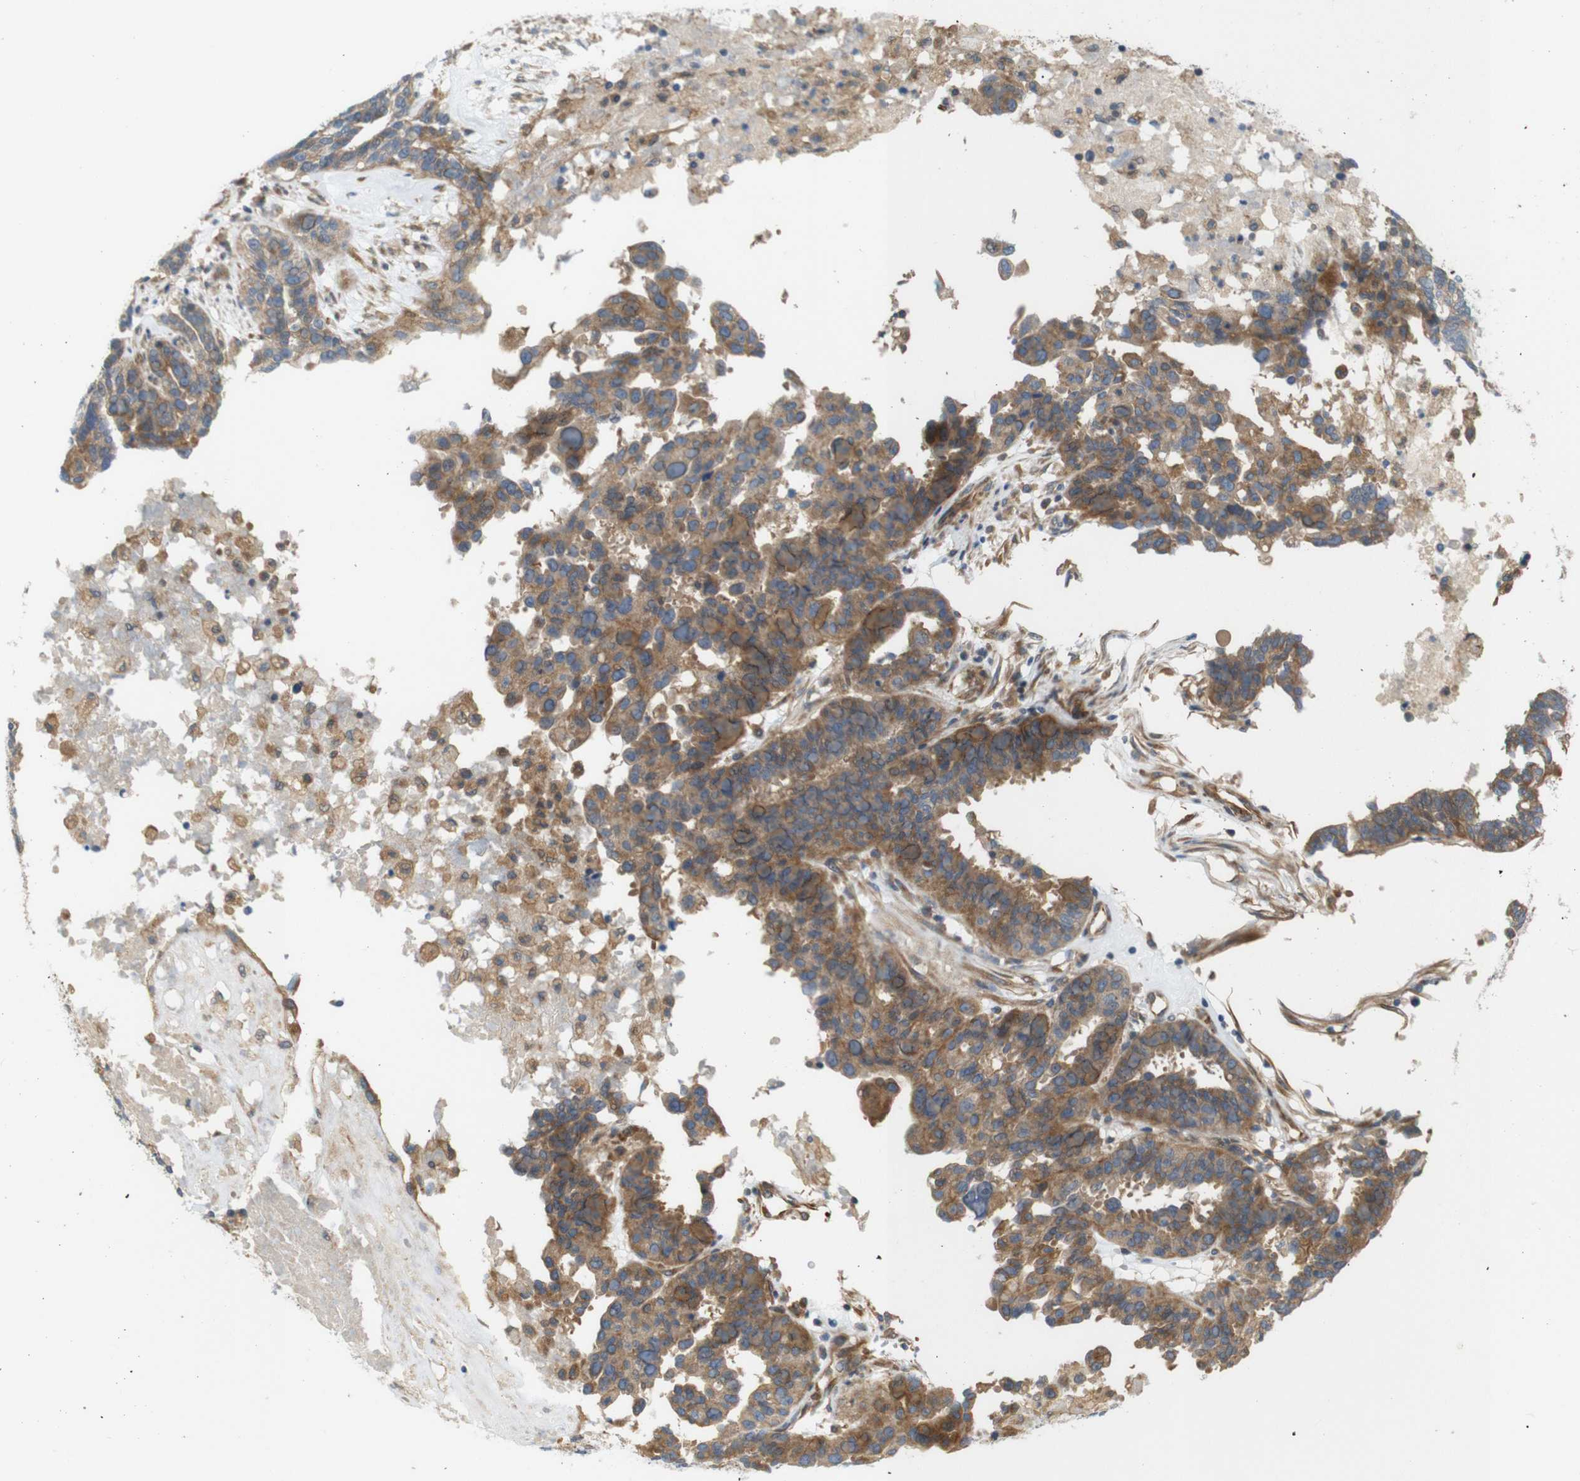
{"staining": {"intensity": "moderate", "quantity": ">75%", "location": "cytoplasmic/membranous"}, "tissue": "ovarian cancer", "cell_type": "Tumor cells", "image_type": "cancer", "snomed": [{"axis": "morphology", "description": "Cystadenocarcinoma, serous, NOS"}, {"axis": "topography", "description": "Ovary"}], "caption": "IHC (DAB) staining of human ovarian cancer demonstrates moderate cytoplasmic/membranous protein expression in approximately >75% of tumor cells. Nuclei are stained in blue.", "gene": "RPTOR", "patient": {"sex": "female", "age": 59}}